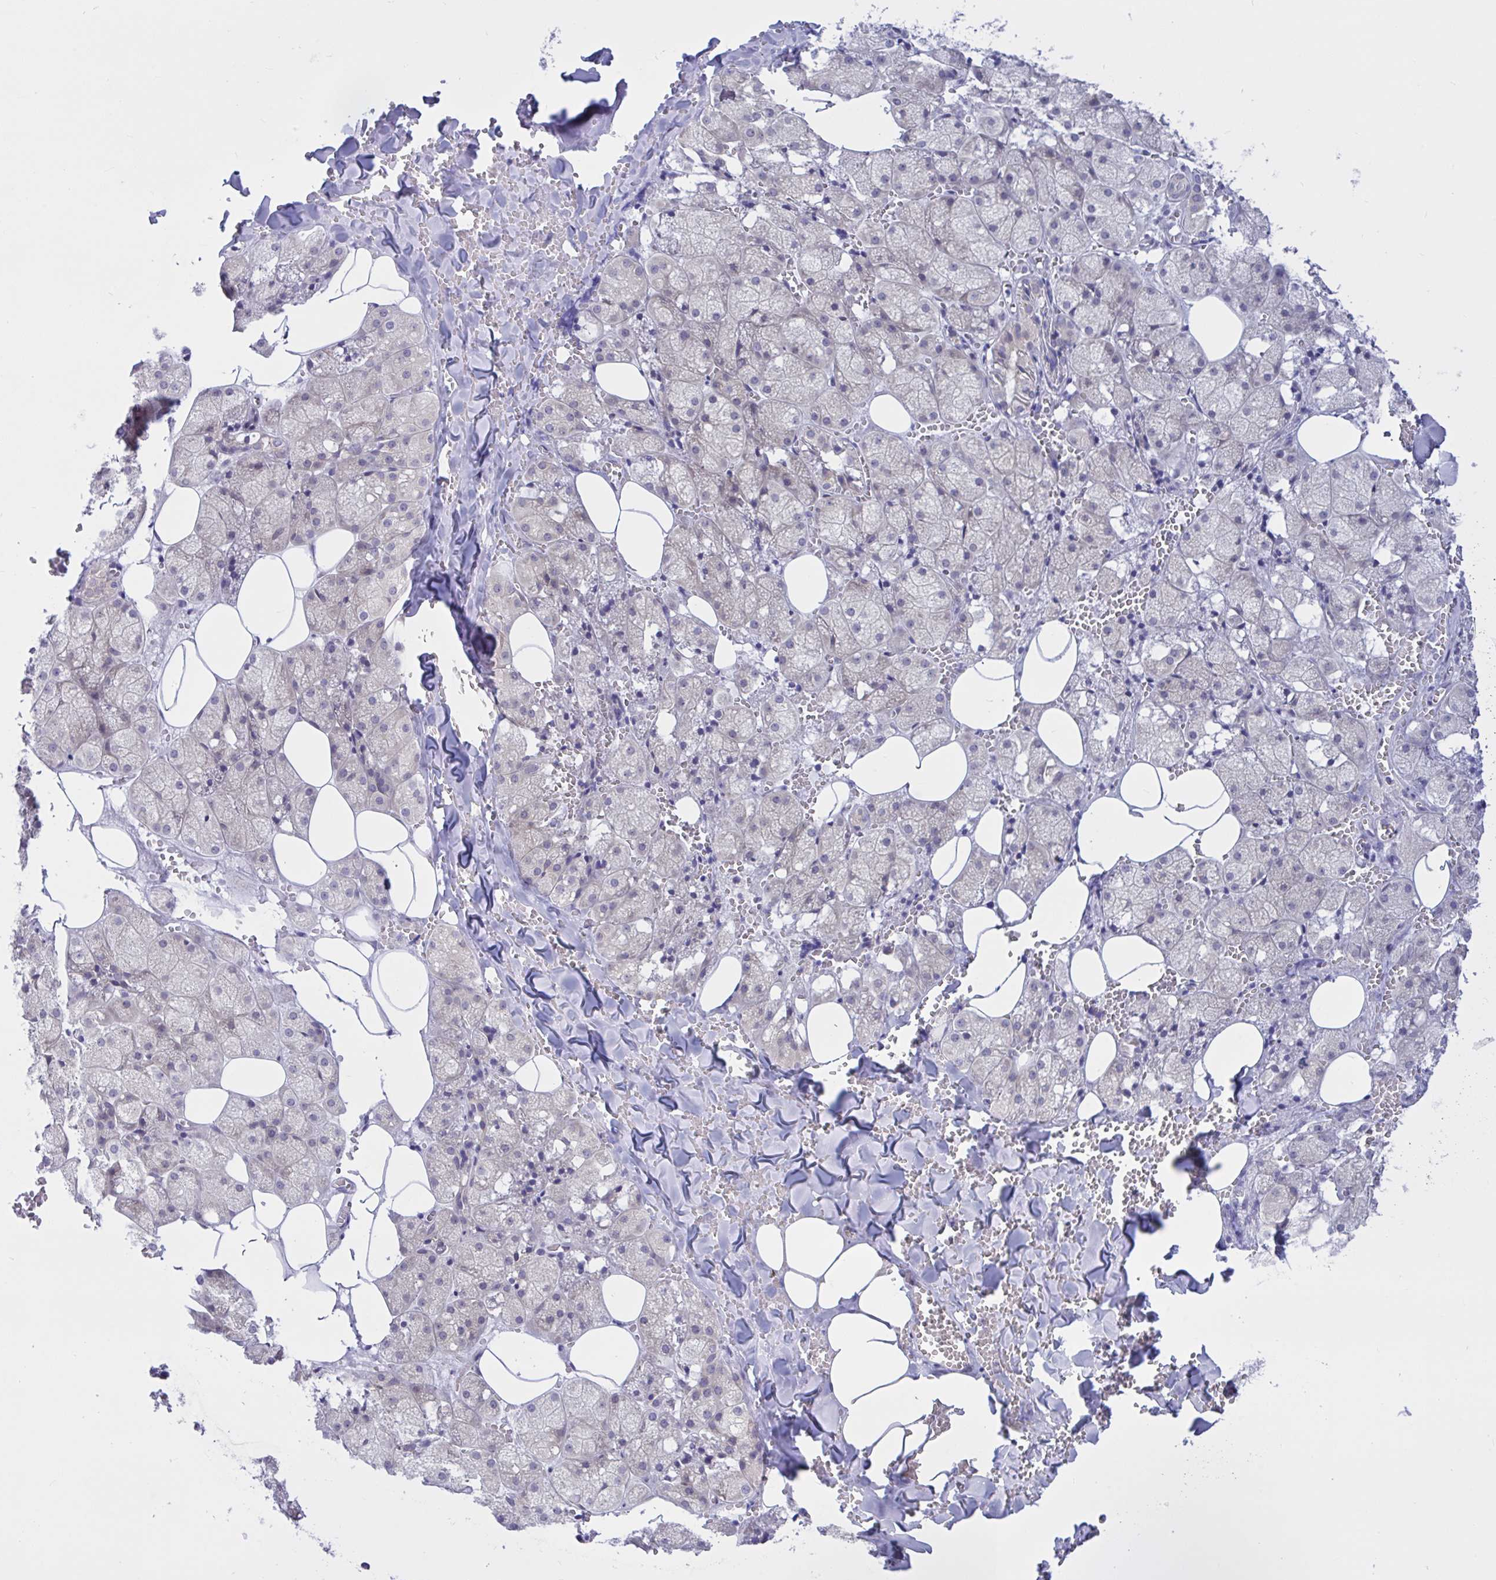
{"staining": {"intensity": "negative", "quantity": "none", "location": "none"}, "tissue": "salivary gland", "cell_type": "Glandular cells", "image_type": "normal", "snomed": [{"axis": "morphology", "description": "Normal tissue, NOS"}, {"axis": "topography", "description": "Salivary gland"}, {"axis": "topography", "description": "Peripheral nerve tissue"}], "caption": "Unremarkable salivary gland was stained to show a protein in brown. There is no significant positivity in glandular cells. (DAB immunohistochemistry with hematoxylin counter stain).", "gene": "CAMLG", "patient": {"sex": "male", "age": 38}}